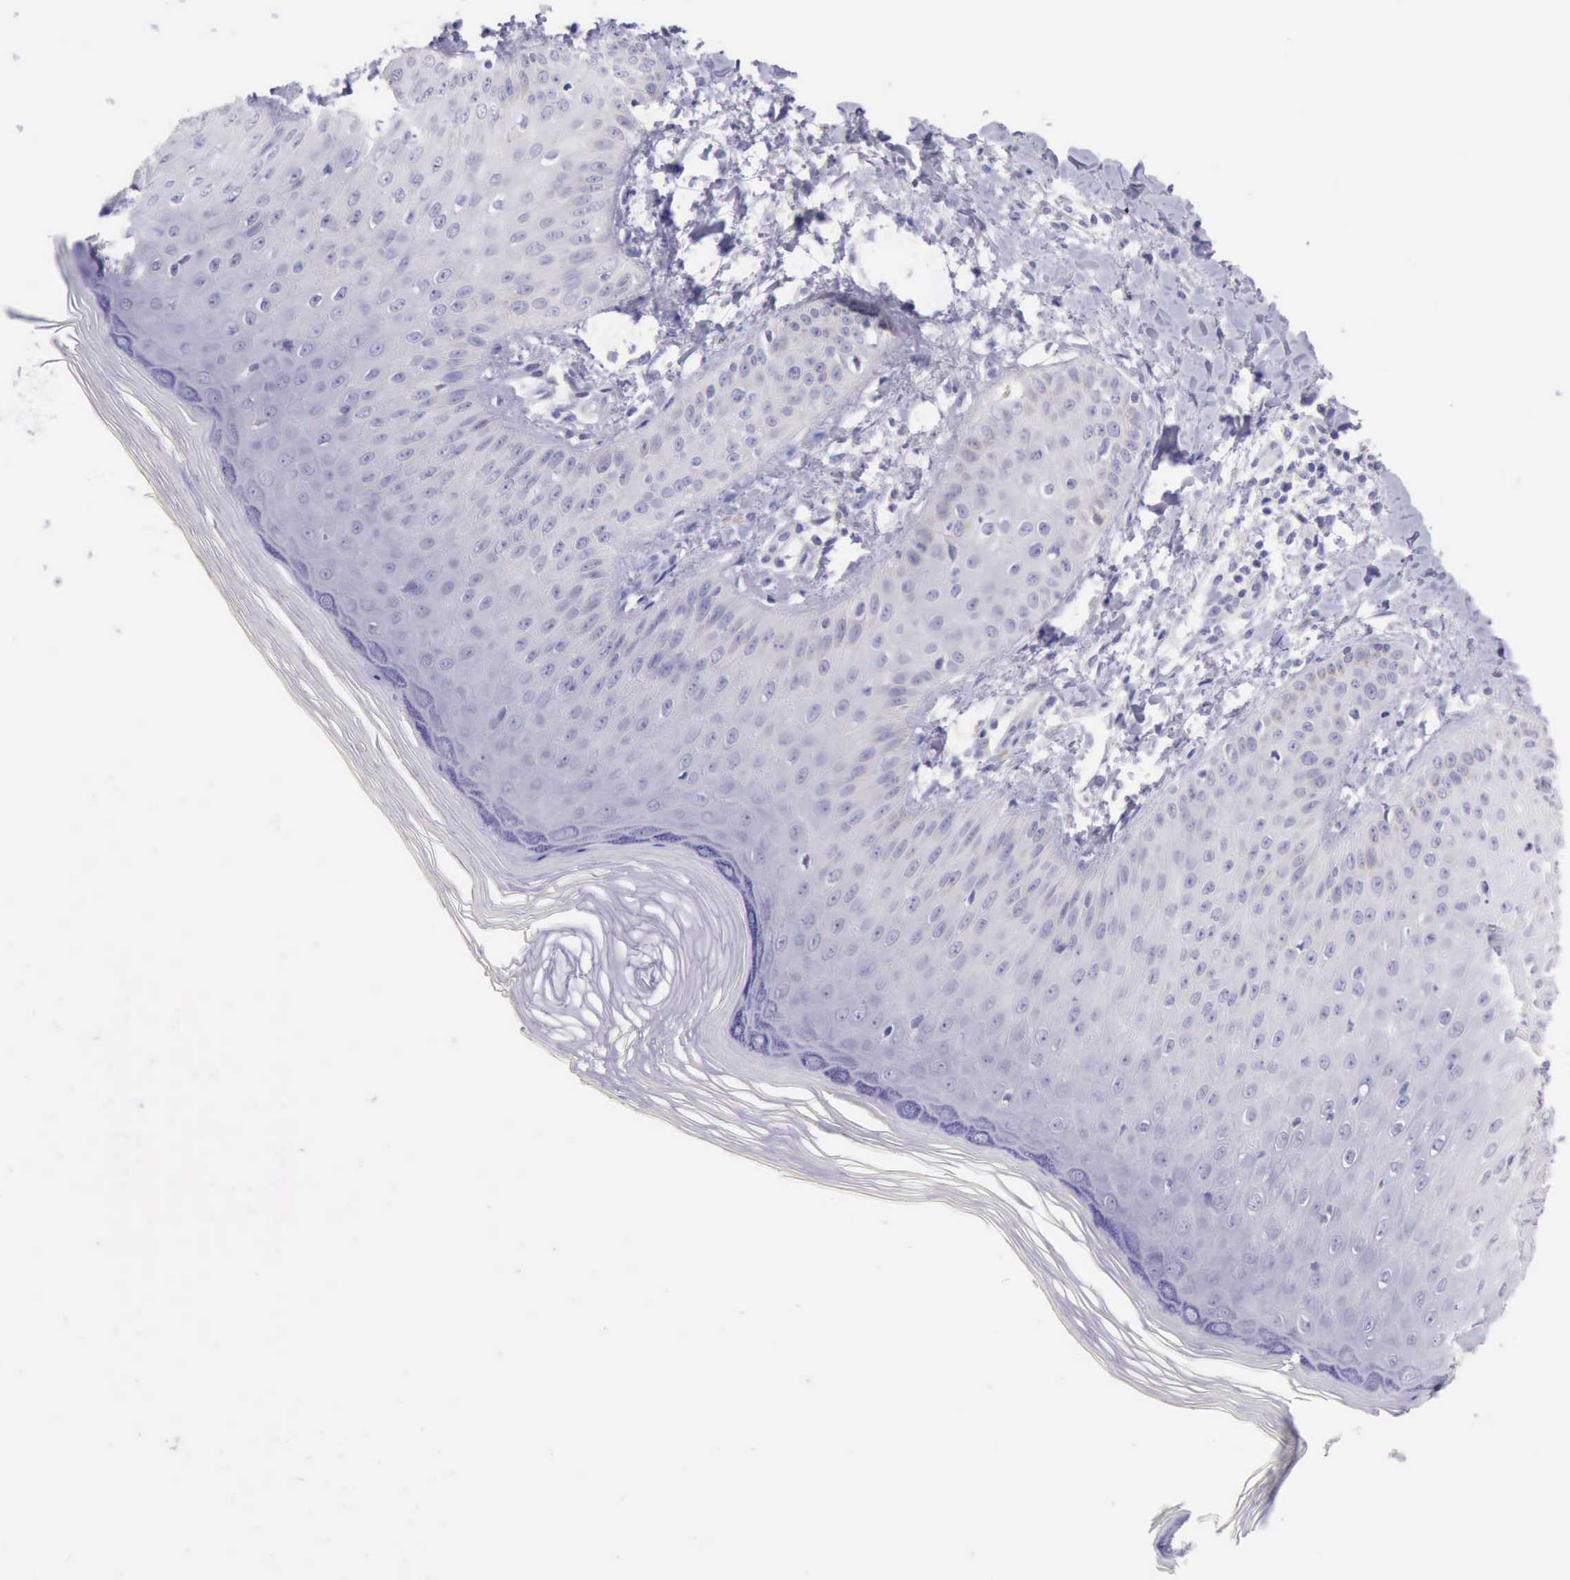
{"staining": {"intensity": "negative", "quantity": "none", "location": "none"}, "tissue": "skin", "cell_type": "Epidermal cells", "image_type": "normal", "snomed": [{"axis": "morphology", "description": "Normal tissue, NOS"}, {"axis": "morphology", "description": "Inflammation, NOS"}, {"axis": "topography", "description": "Soft tissue"}, {"axis": "topography", "description": "Anal"}], "caption": "A high-resolution histopathology image shows immunohistochemistry (IHC) staining of normal skin, which displays no significant staining in epidermal cells.", "gene": "LRFN5", "patient": {"sex": "female", "age": 15}}